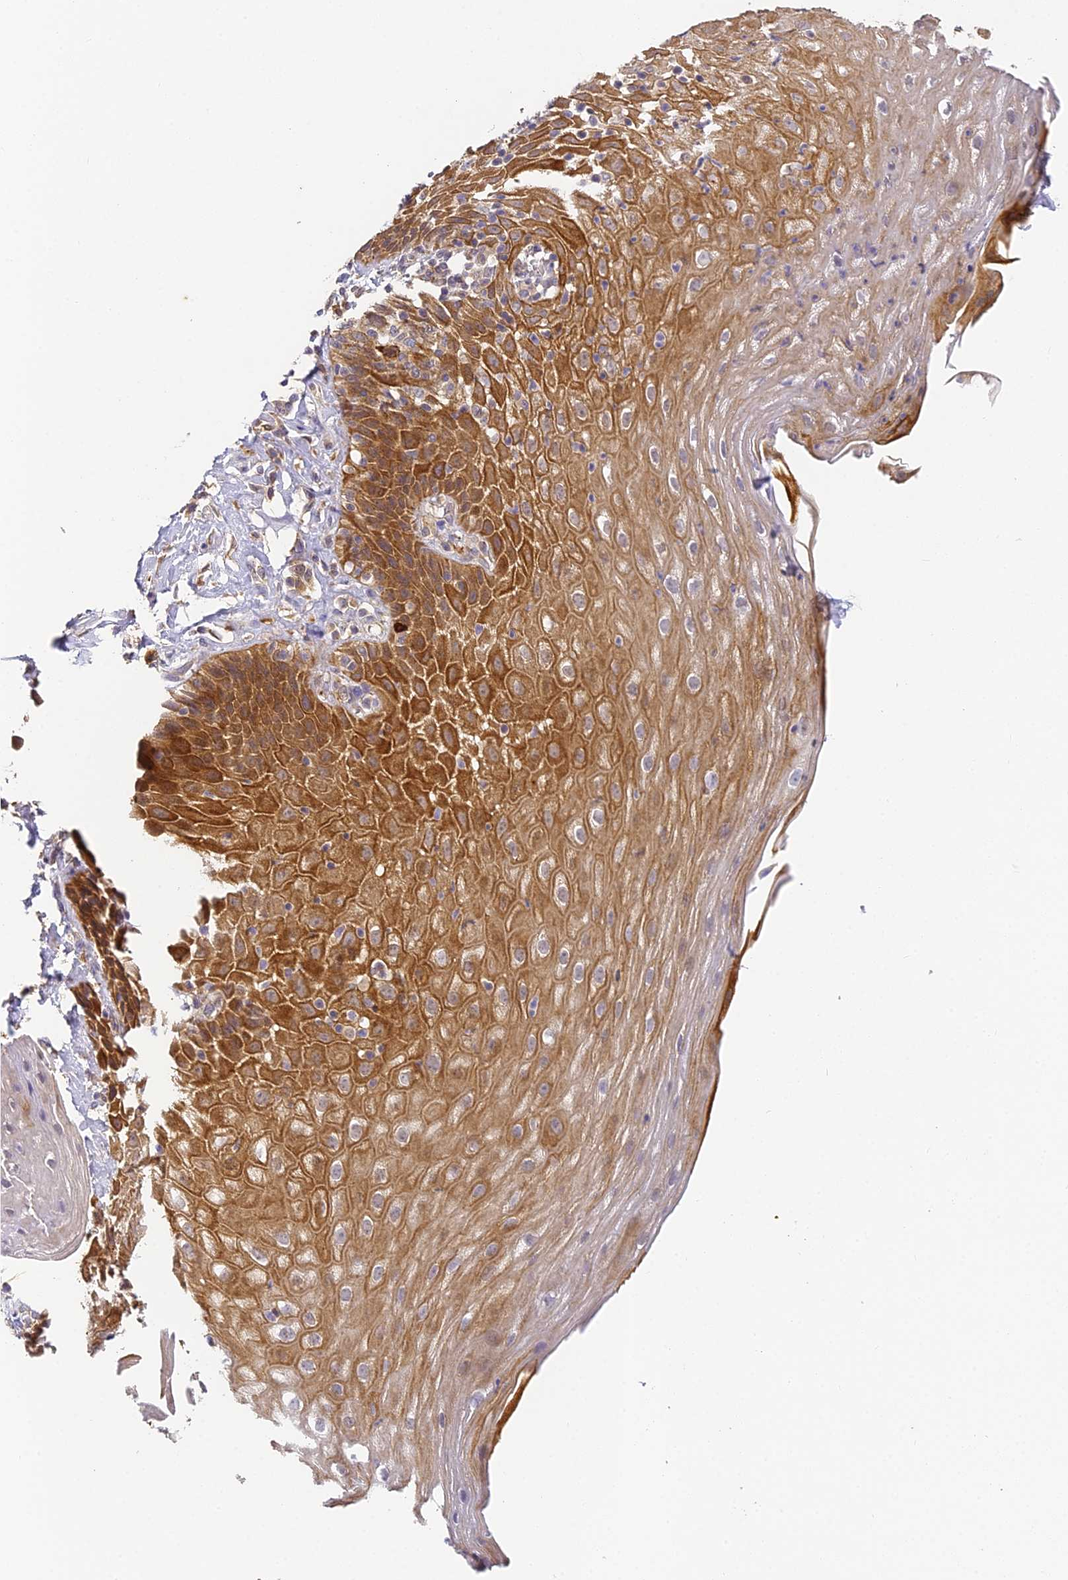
{"staining": {"intensity": "strong", "quantity": "25%-75%", "location": "cytoplasmic/membranous"}, "tissue": "esophagus", "cell_type": "Squamous epithelial cells", "image_type": "normal", "snomed": [{"axis": "morphology", "description": "Normal tissue, NOS"}, {"axis": "topography", "description": "Esophagus"}], "caption": "Squamous epithelial cells reveal strong cytoplasmic/membranous staining in about 25%-75% of cells in unremarkable esophagus.", "gene": "YAE1", "patient": {"sex": "female", "age": 61}}